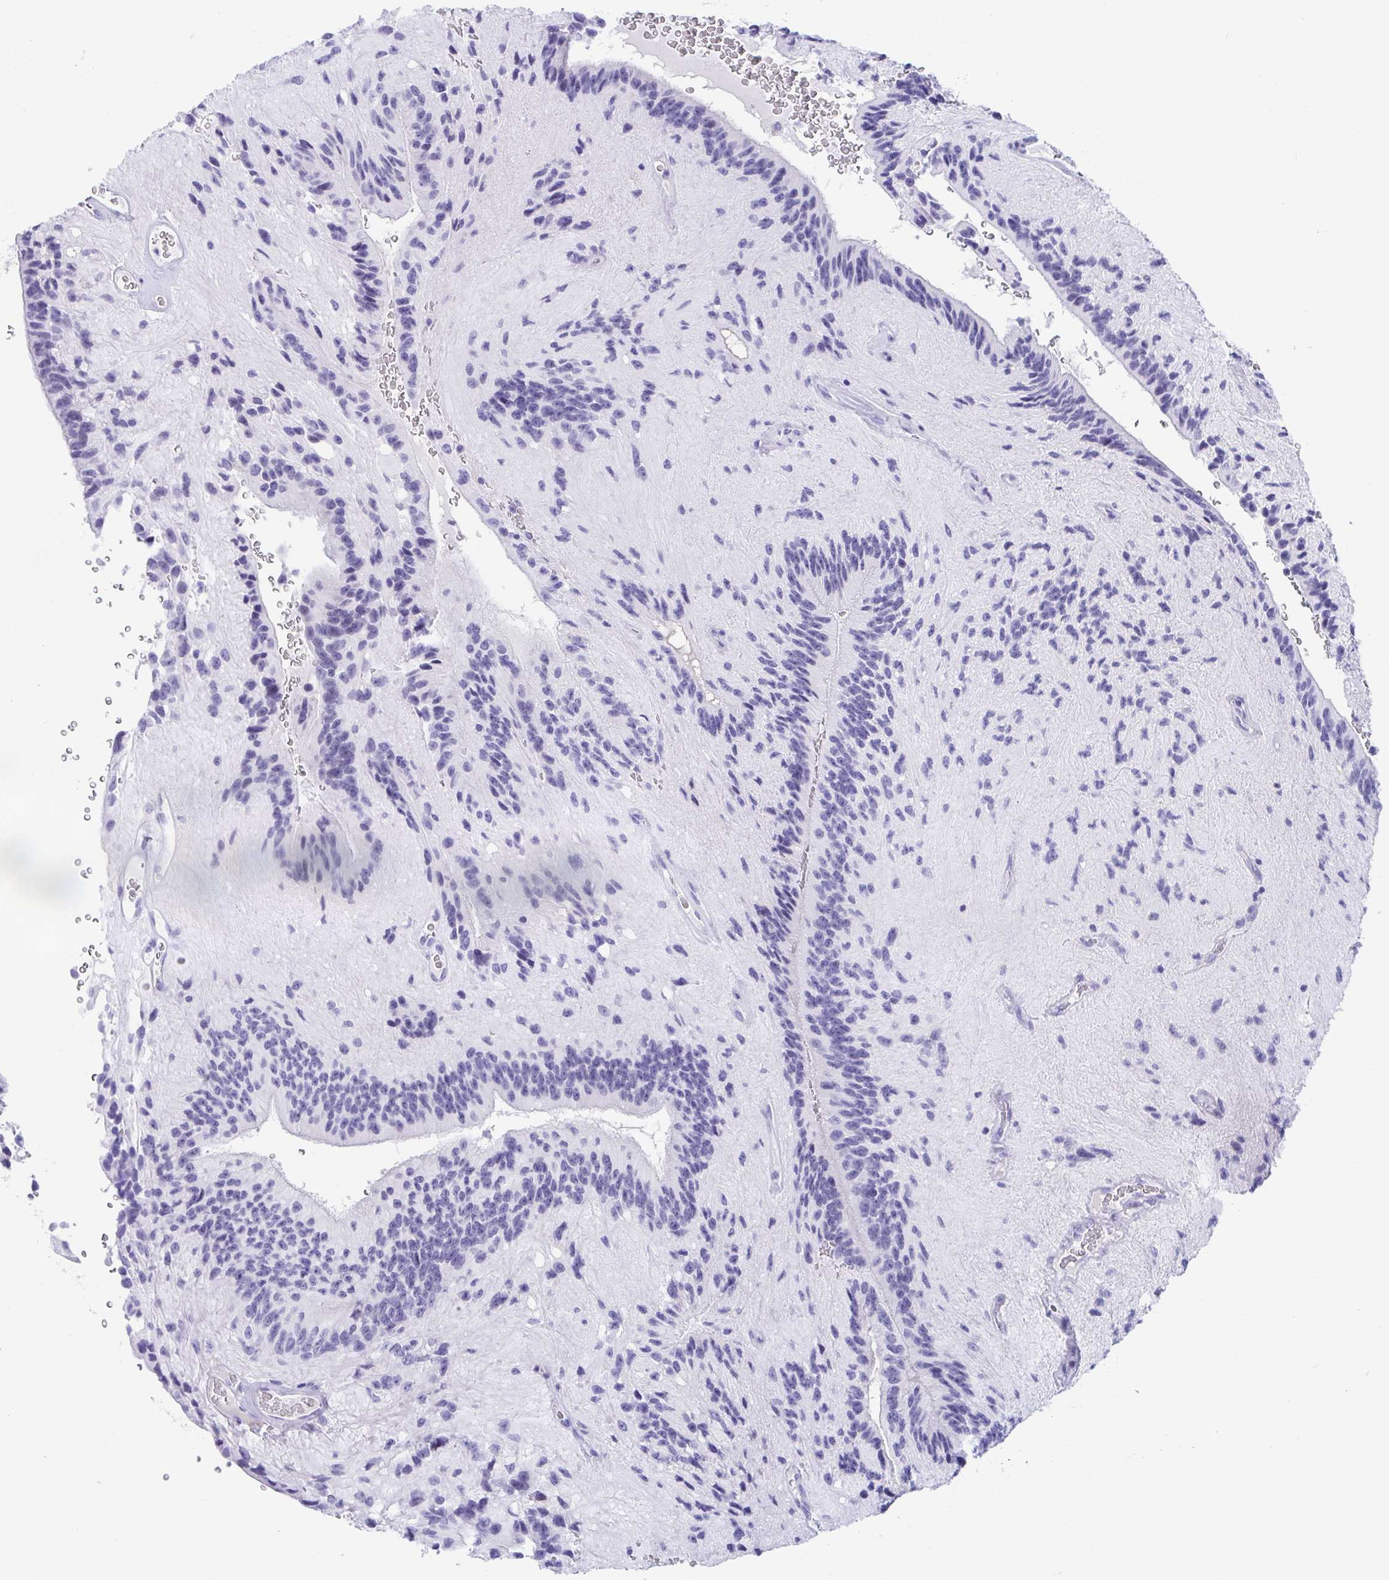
{"staining": {"intensity": "negative", "quantity": "none", "location": "none"}, "tissue": "glioma", "cell_type": "Tumor cells", "image_type": "cancer", "snomed": [{"axis": "morphology", "description": "Glioma, malignant, Low grade"}, {"axis": "topography", "description": "Brain"}], "caption": "There is no significant positivity in tumor cells of malignant glioma (low-grade).", "gene": "TMEM35A", "patient": {"sex": "male", "age": 31}}